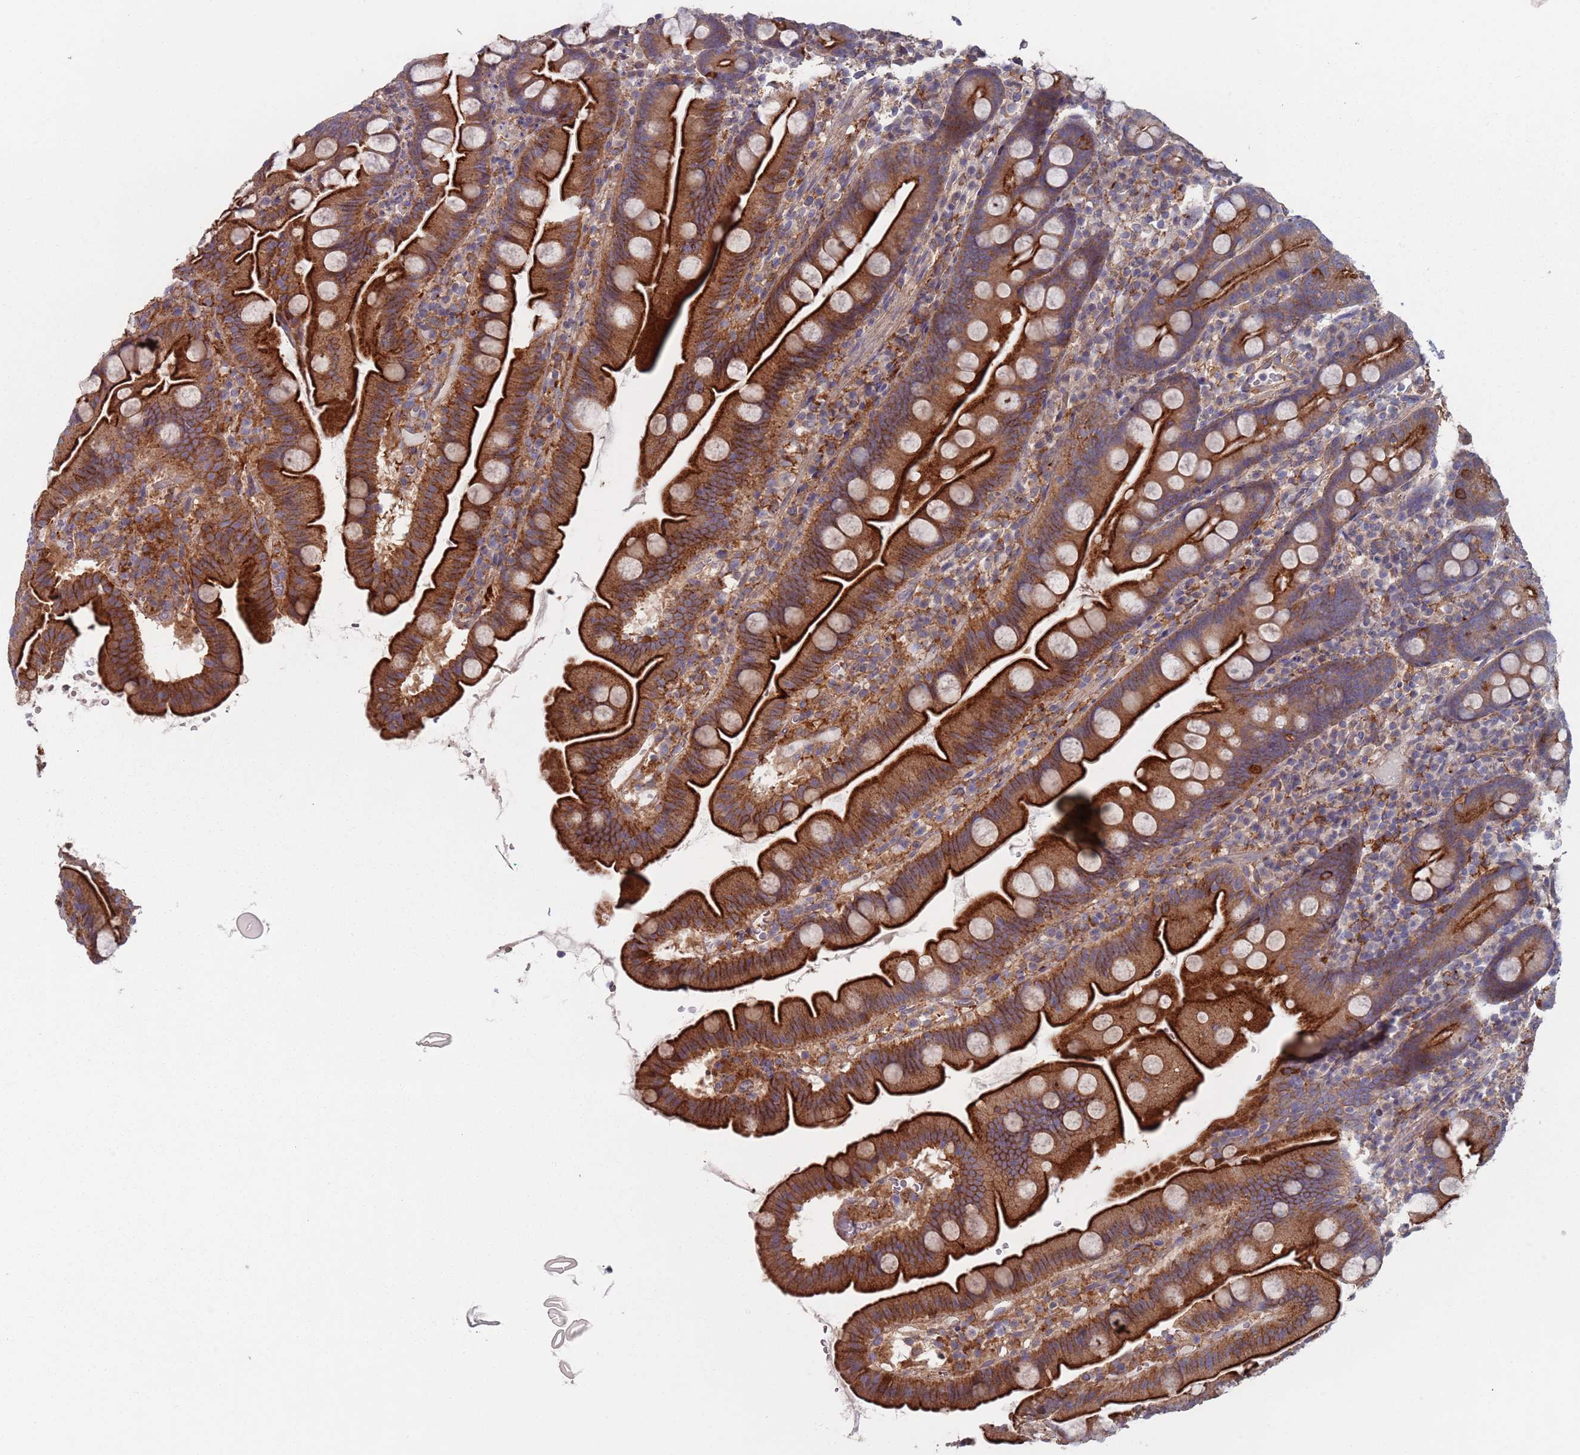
{"staining": {"intensity": "strong", "quantity": ">75%", "location": "cytoplasmic/membranous"}, "tissue": "small intestine", "cell_type": "Glandular cells", "image_type": "normal", "snomed": [{"axis": "morphology", "description": "Normal tissue, NOS"}, {"axis": "topography", "description": "Small intestine"}], "caption": "Immunohistochemical staining of normal human small intestine demonstrates strong cytoplasmic/membranous protein staining in approximately >75% of glandular cells.", "gene": "APPL2", "patient": {"sex": "female", "age": 68}}